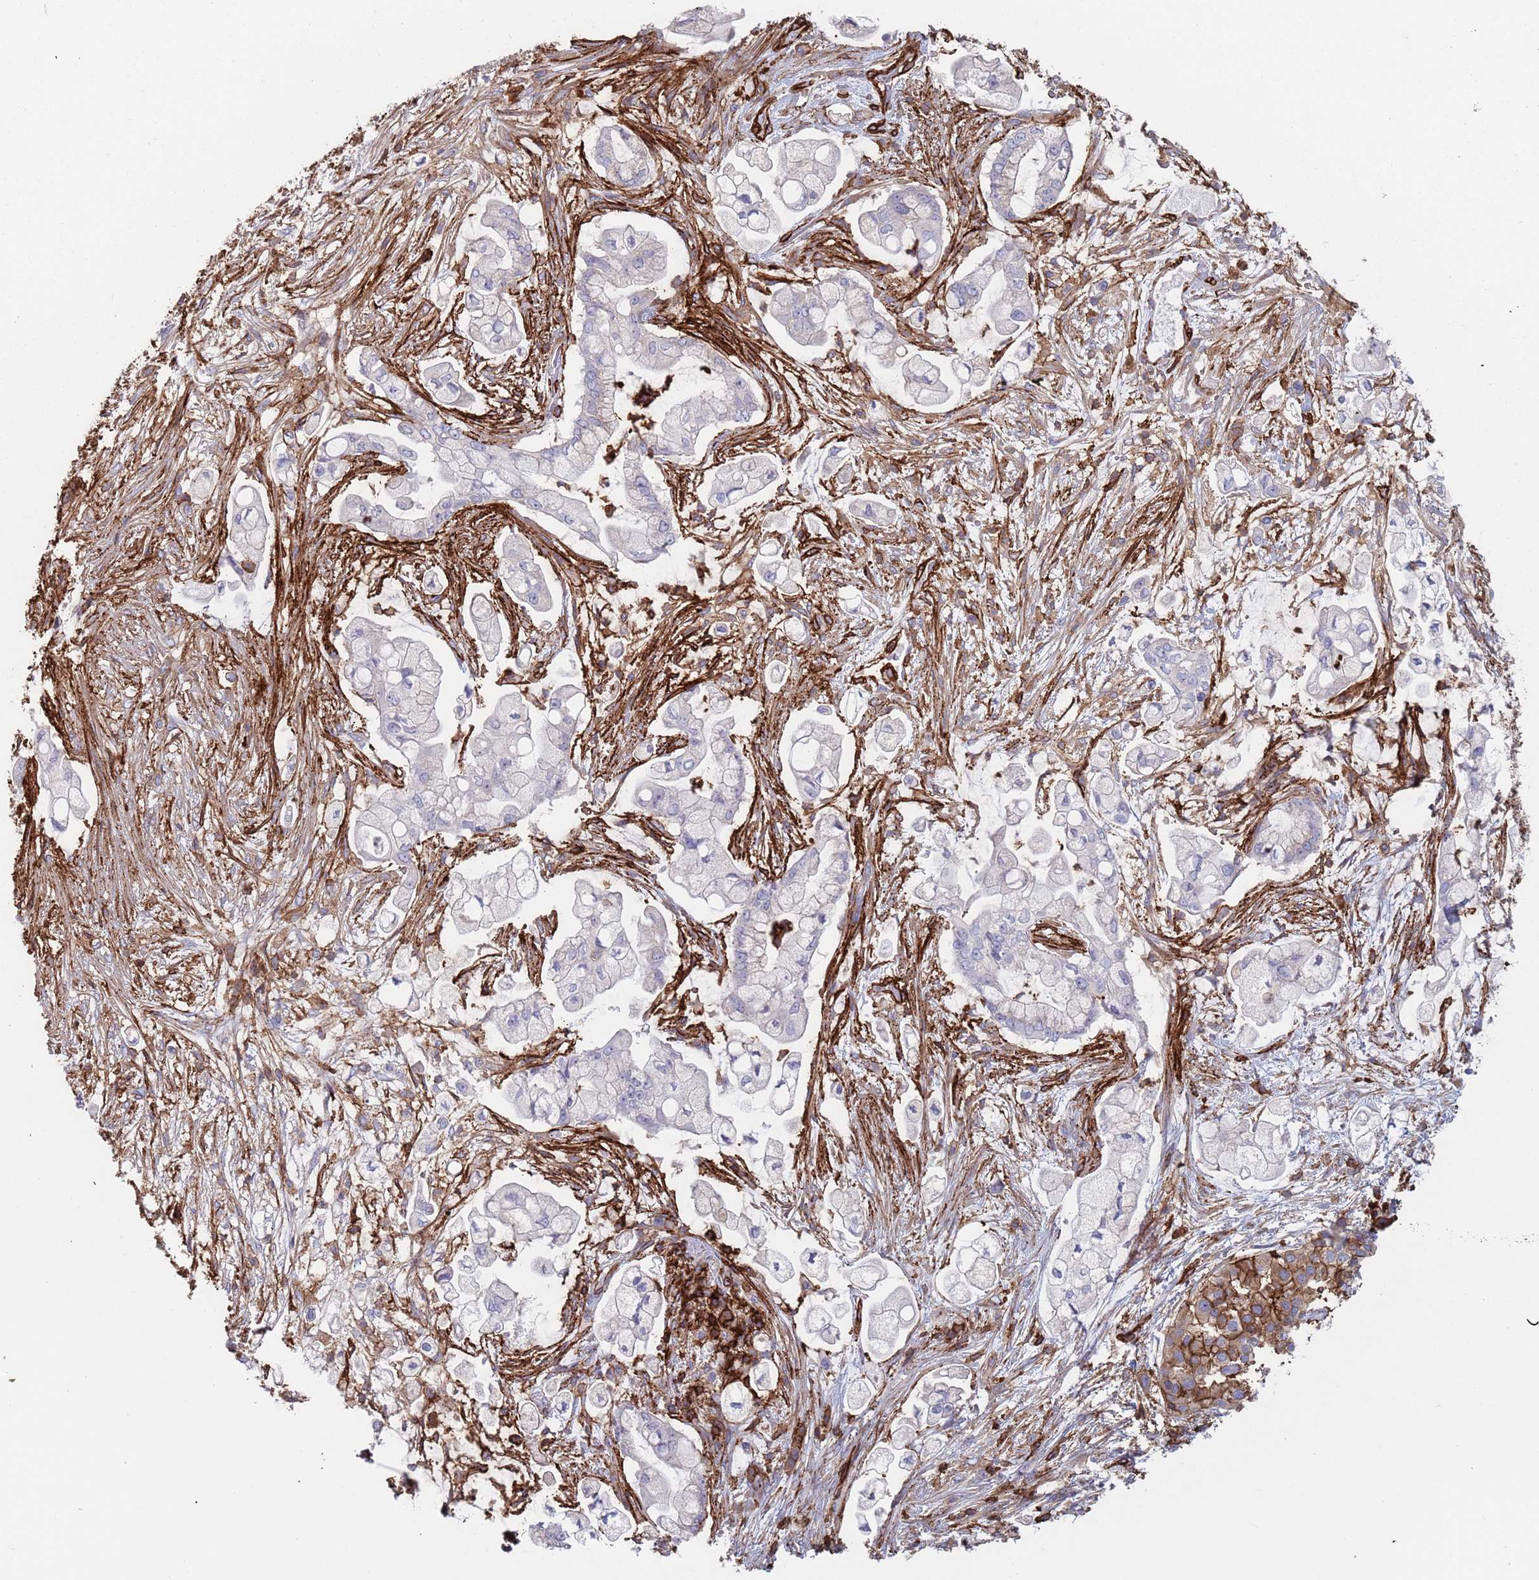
{"staining": {"intensity": "negative", "quantity": "none", "location": "none"}, "tissue": "pancreatic cancer", "cell_type": "Tumor cells", "image_type": "cancer", "snomed": [{"axis": "morphology", "description": "Adenocarcinoma, NOS"}, {"axis": "topography", "description": "Pancreas"}], "caption": "Protein analysis of adenocarcinoma (pancreatic) exhibits no significant positivity in tumor cells.", "gene": "RNF144A", "patient": {"sex": "female", "age": 69}}